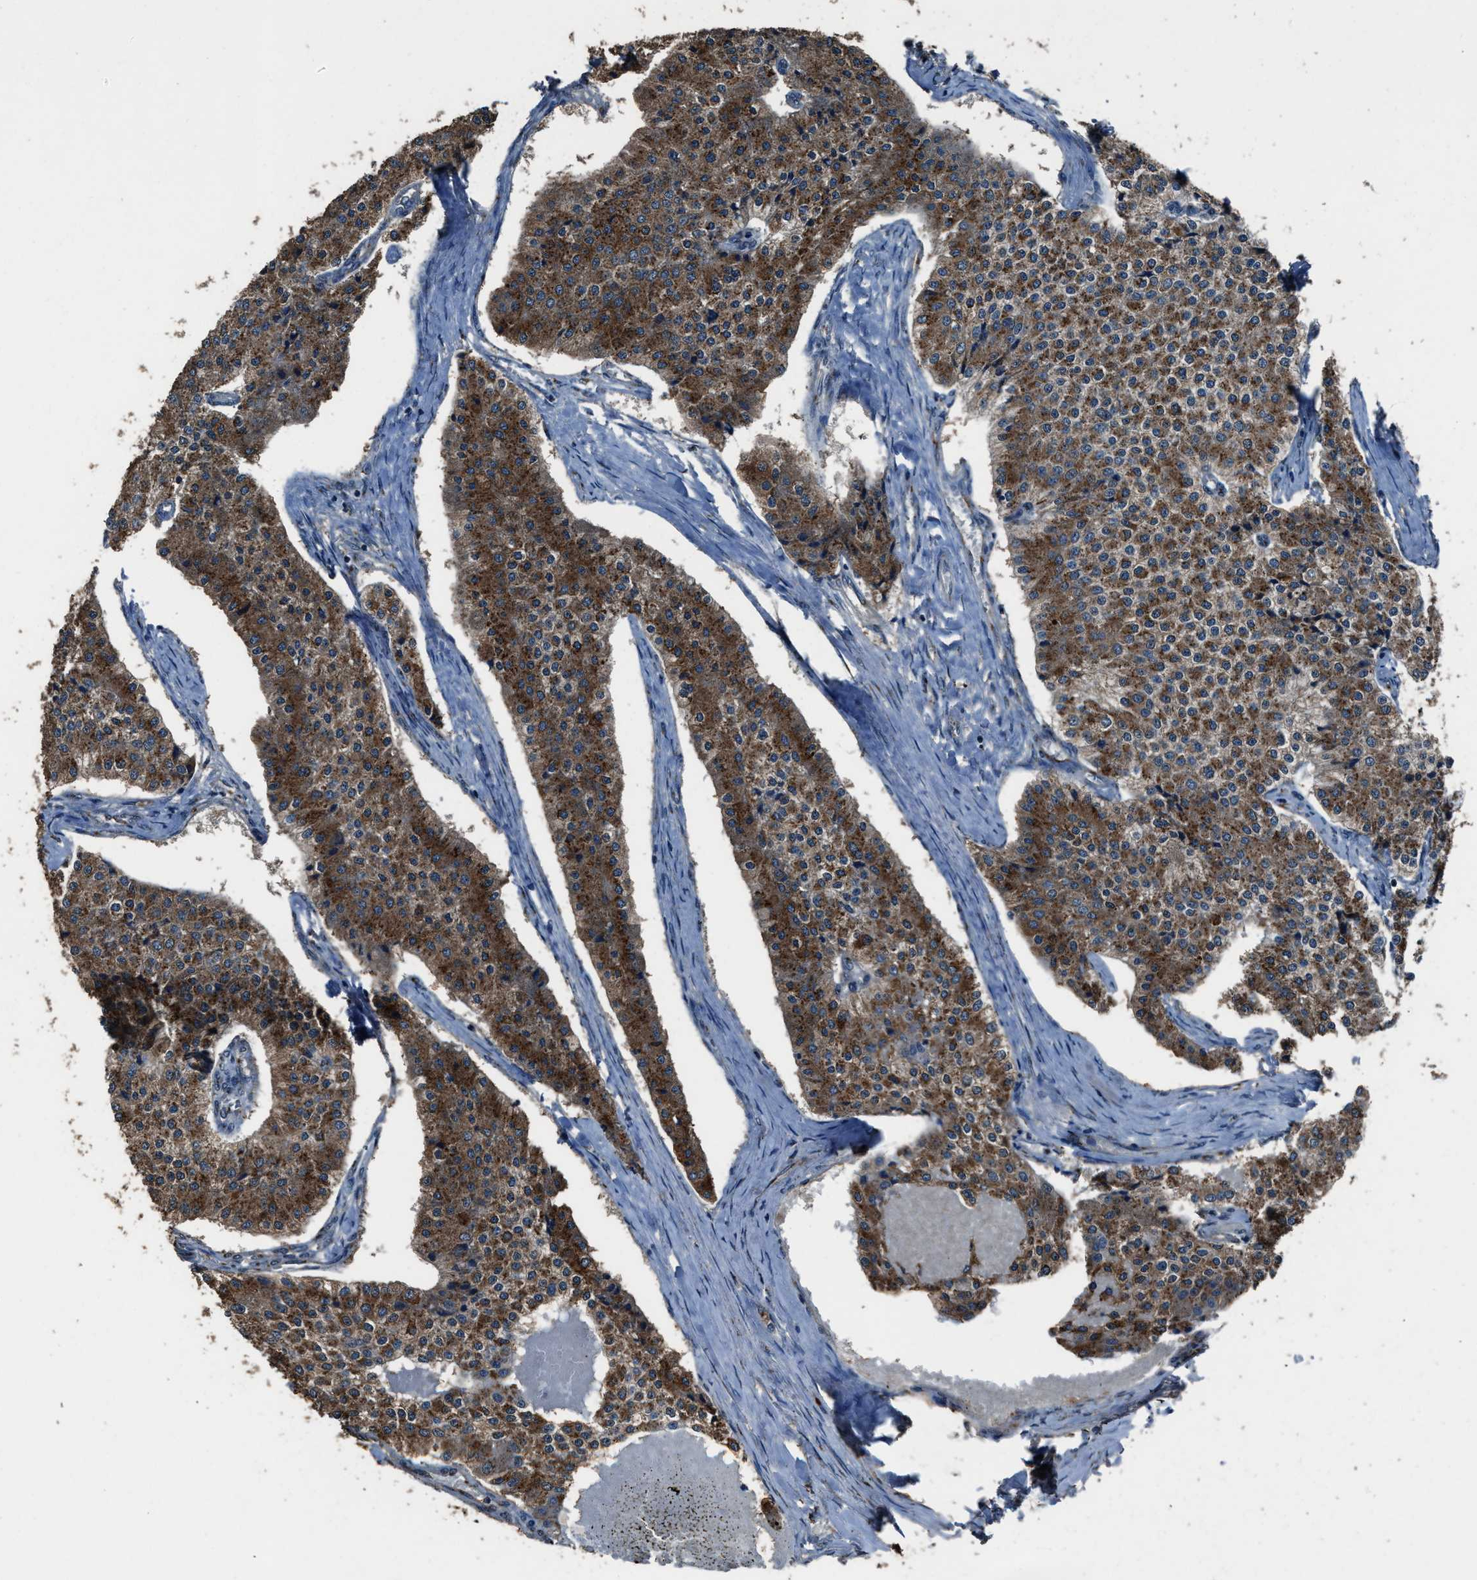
{"staining": {"intensity": "moderate", "quantity": ">75%", "location": "cytoplasmic/membranous"}, "tissue": "carcinoid", "cell_type": "Tumor cells", "image_type": "cancer", "snomed": [{"axis": "morphology", "description": "Carcinoid, malignant, NOS"}, {"axis": "topography", "description": "Colon"}], "caption": "Moderate cytoplasmic/membranous protein staining is identified in approximately >75% of tumor cells in malignant carcinoid. (brown staining indicates protein expression, while blue staining denotes nuclei).", "gene": "SLC38A10", "patient": {"sex": "female", "age": 52}}